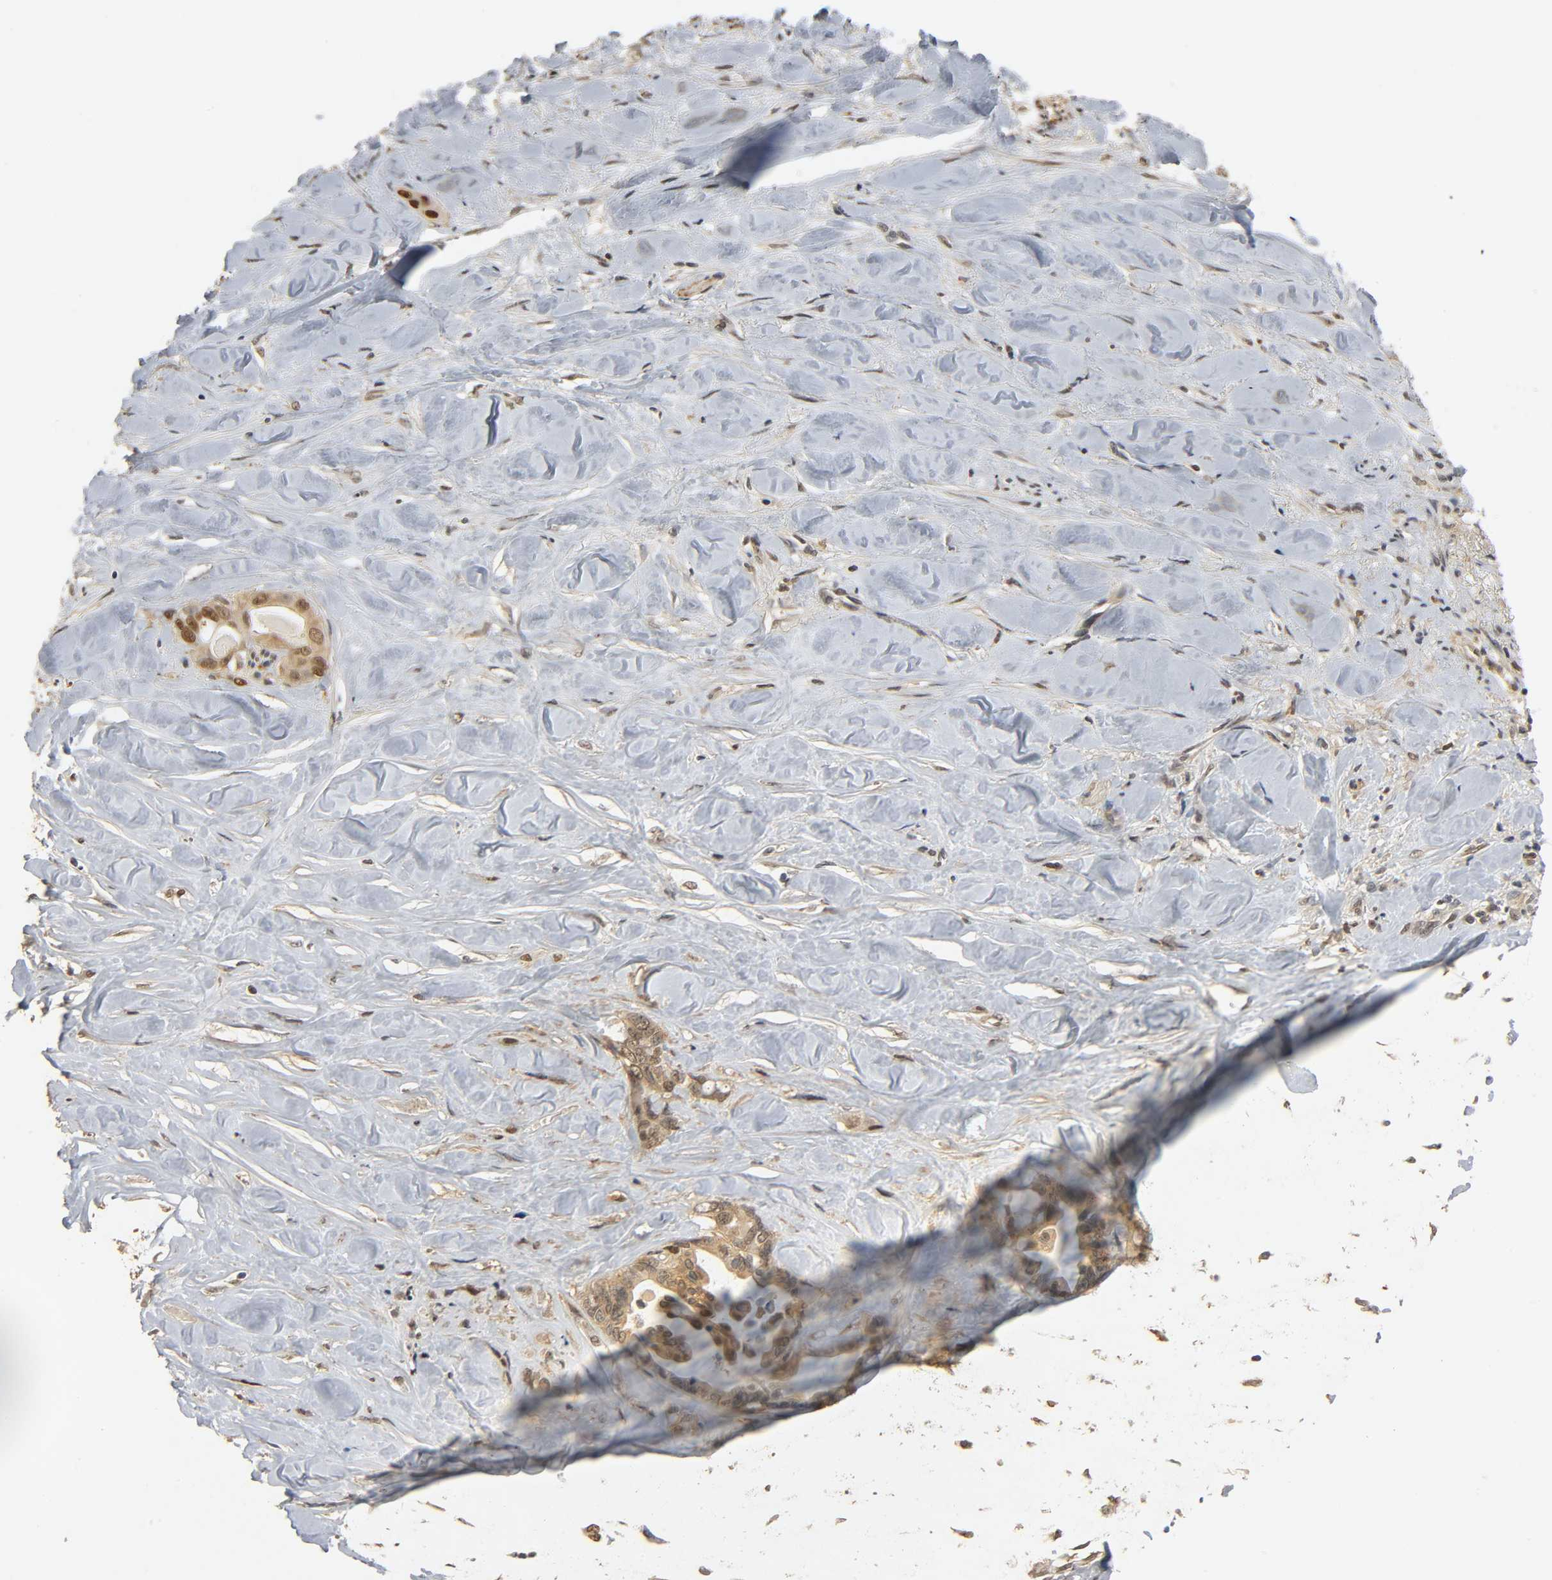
{"staining": {"intensity": "moderate", "quantity": ">75%", "location": "cytoplasmic/membranous,nuclear"}, "tissue": "liver cancer", "cell_type": "Tumor cells", "image_type": "cancer", "snomed": [{"axis": "morphology", "description": "Cholangiocarcinoma"}, {"axis": "topography", "description": "Liver"}], "caption": "Tumor cells reveal medium levels of moderate cytoplasmic/membranous and nuclear staining in about >75% of cells in human liver cholangiocarcinoma. (IHC, brightfield microscopy, high magnification).", "gene": "ZFPM2", "patient": {"sex": "female", "age": 67}}